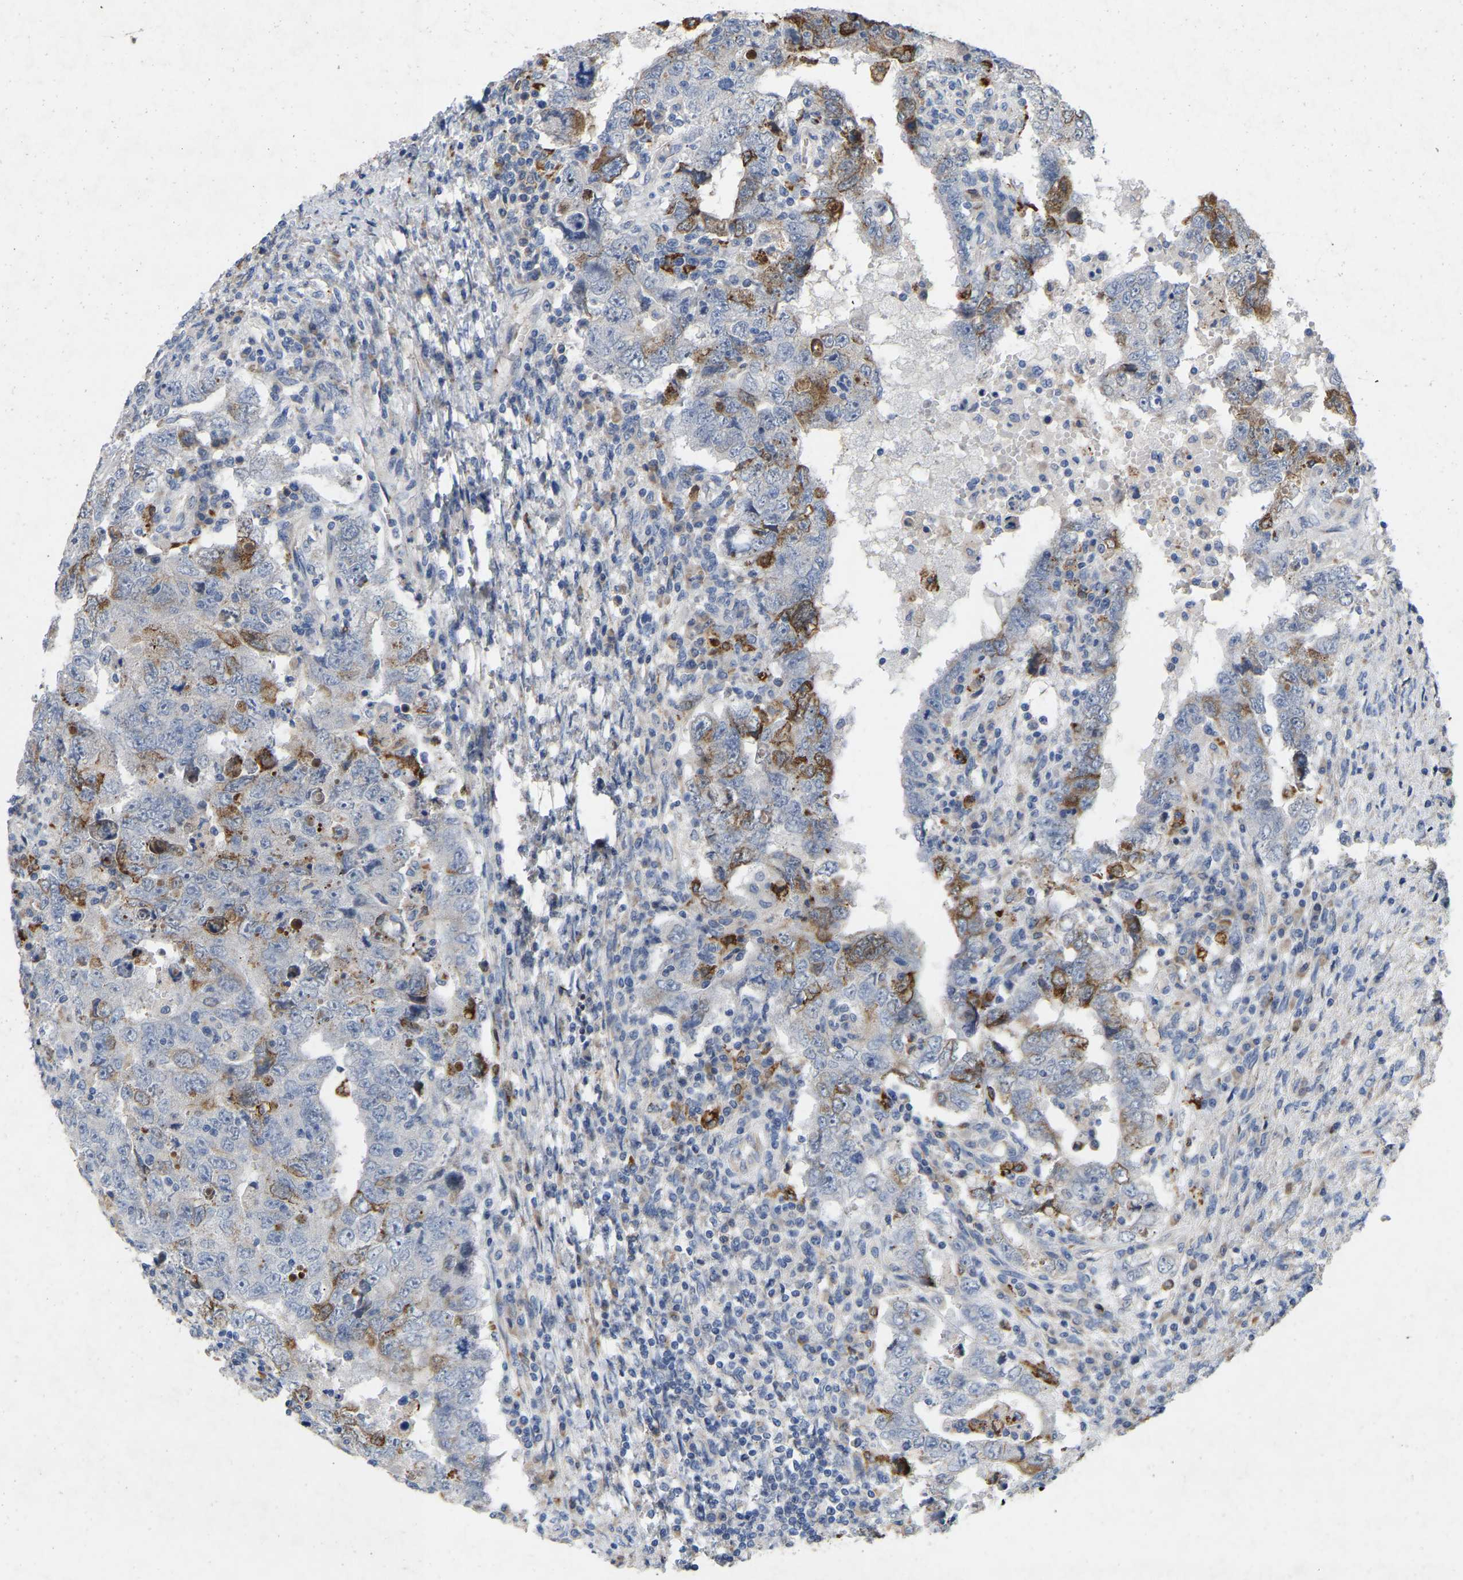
{"staining": {"intensity": "moderate", "quantity": "<25%", "location": "cytoplasmic/membranous"}, "tissue": "testis cancer", "cell_type": "Tumor cells", "image_type": "cancer", "snomed": [{"axis": "morphology", "description": "Carcinoma, Embryonal, NOS"}, {"axis": "topography", "description": "Testis"}], "caption": "This is an image of immunohistochemistry (IHC) staining of testis cancer (embryonal carcinoma), which shows moderate staining in the cytoplasmic/membranous of tumor cells.", "gene": "RHEB", "patient": {"sex": "male", "age": 26}}